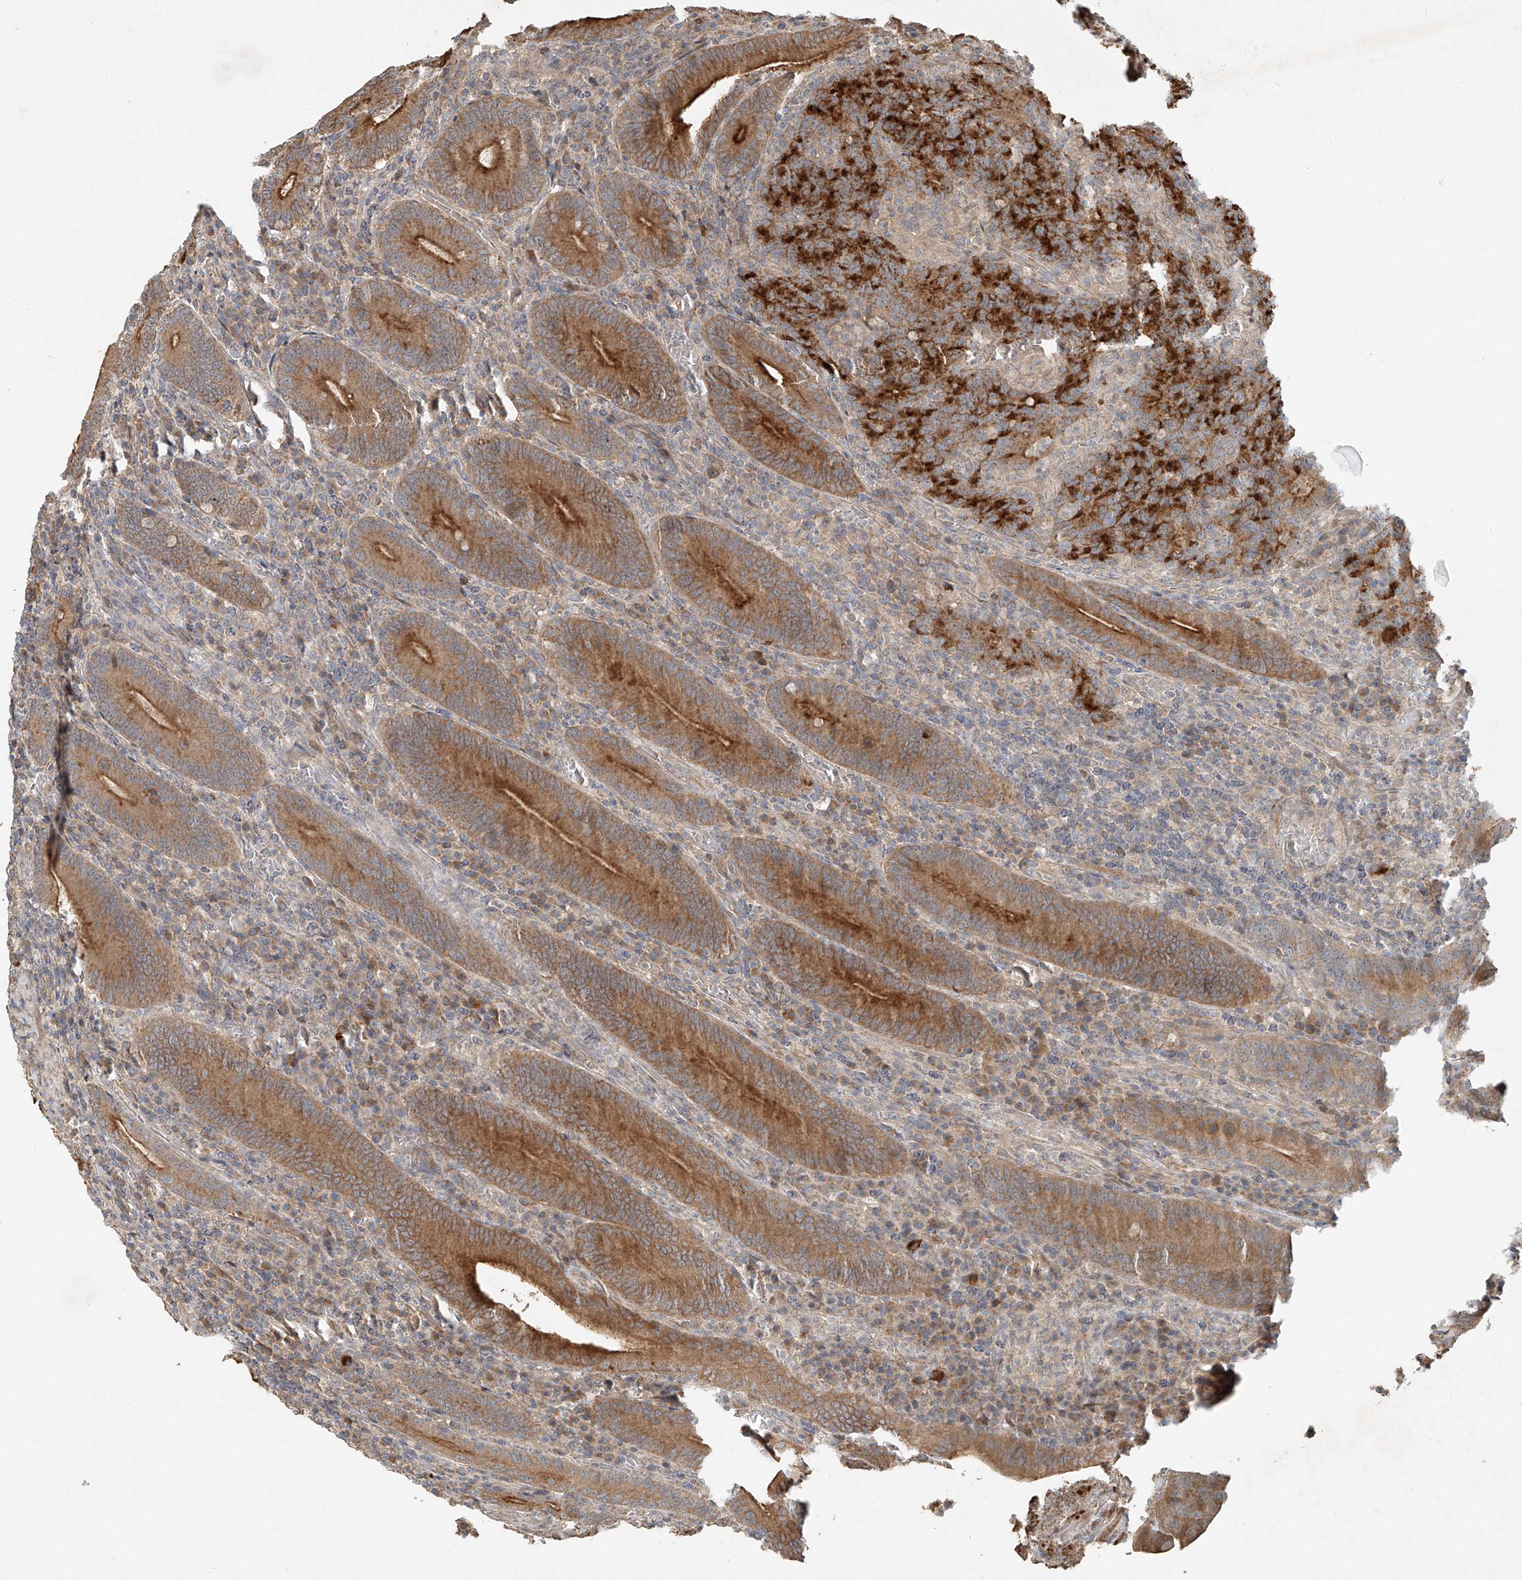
{"staining": {"intensity": "strong", "quantity": ">75%", "location": "cytoplasmic/membranous"}, "tissue": "colorectal cancer", "cell_type": "Tumor cells", "image_type": "cancer", "snomed": [{"axis": "morphology", "description": "Normal tissue, NOS"}, {"axis": "morphology", "description": "Adenocarcinoma, NOS"}, {"axis": "topography", "description": "Colon"}], "caption": "An IHC histopathology image of tumor tissue is shown. Protein staining in brown shows strong cytoplasmic/membranous positivity in colorectal adenocarcinoma within tumor cells.", "gene": "TMEM61", "patient": {"sex": "female", "age": 75}}